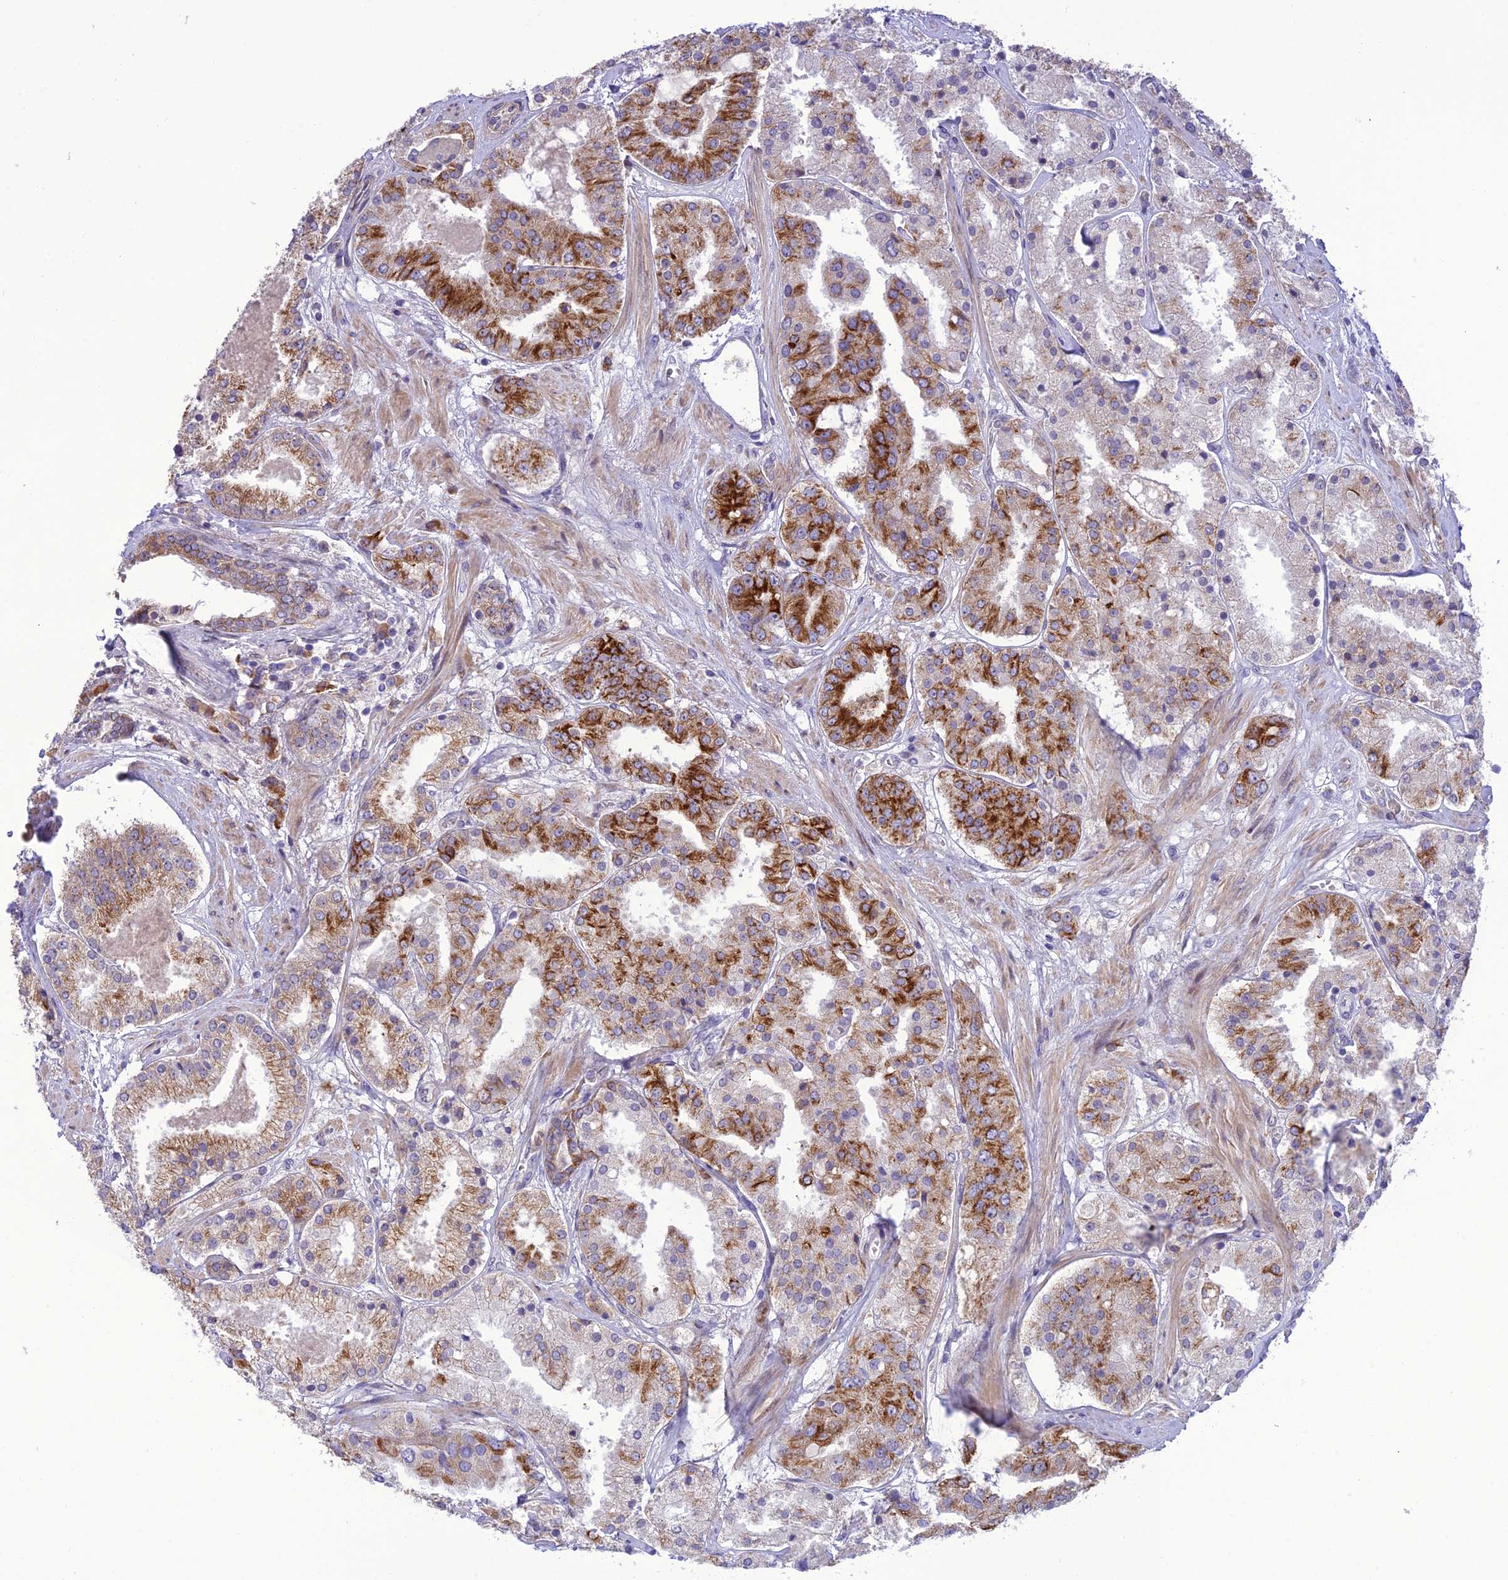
{"staining": {"intensity": "strong", "quantity": "25%-75%", "location": "cytoplasmic/membranous"}, "tissue": "prostate cancer", "cell_type": "Tumor cells", "image_type": "cancer", "snomed": [{"axis": "morphology", "description": "Adenocarcinoma, High grade"}, {"axis": "topography", "description": "Prostate"}], "caption": "Immunohistochemical staining of prostate cancer (high-grade adenocarcinoma) demonstrates strong cytoplasmic/membranous protein expression in approximately 25%-75% of tumor cells. Immunohistochemistry (ihc) stains the protein of interest in brown and the nuclei are stained blue.", "gene": "JMY", "patient": {"sex": "male", "age": 63}}